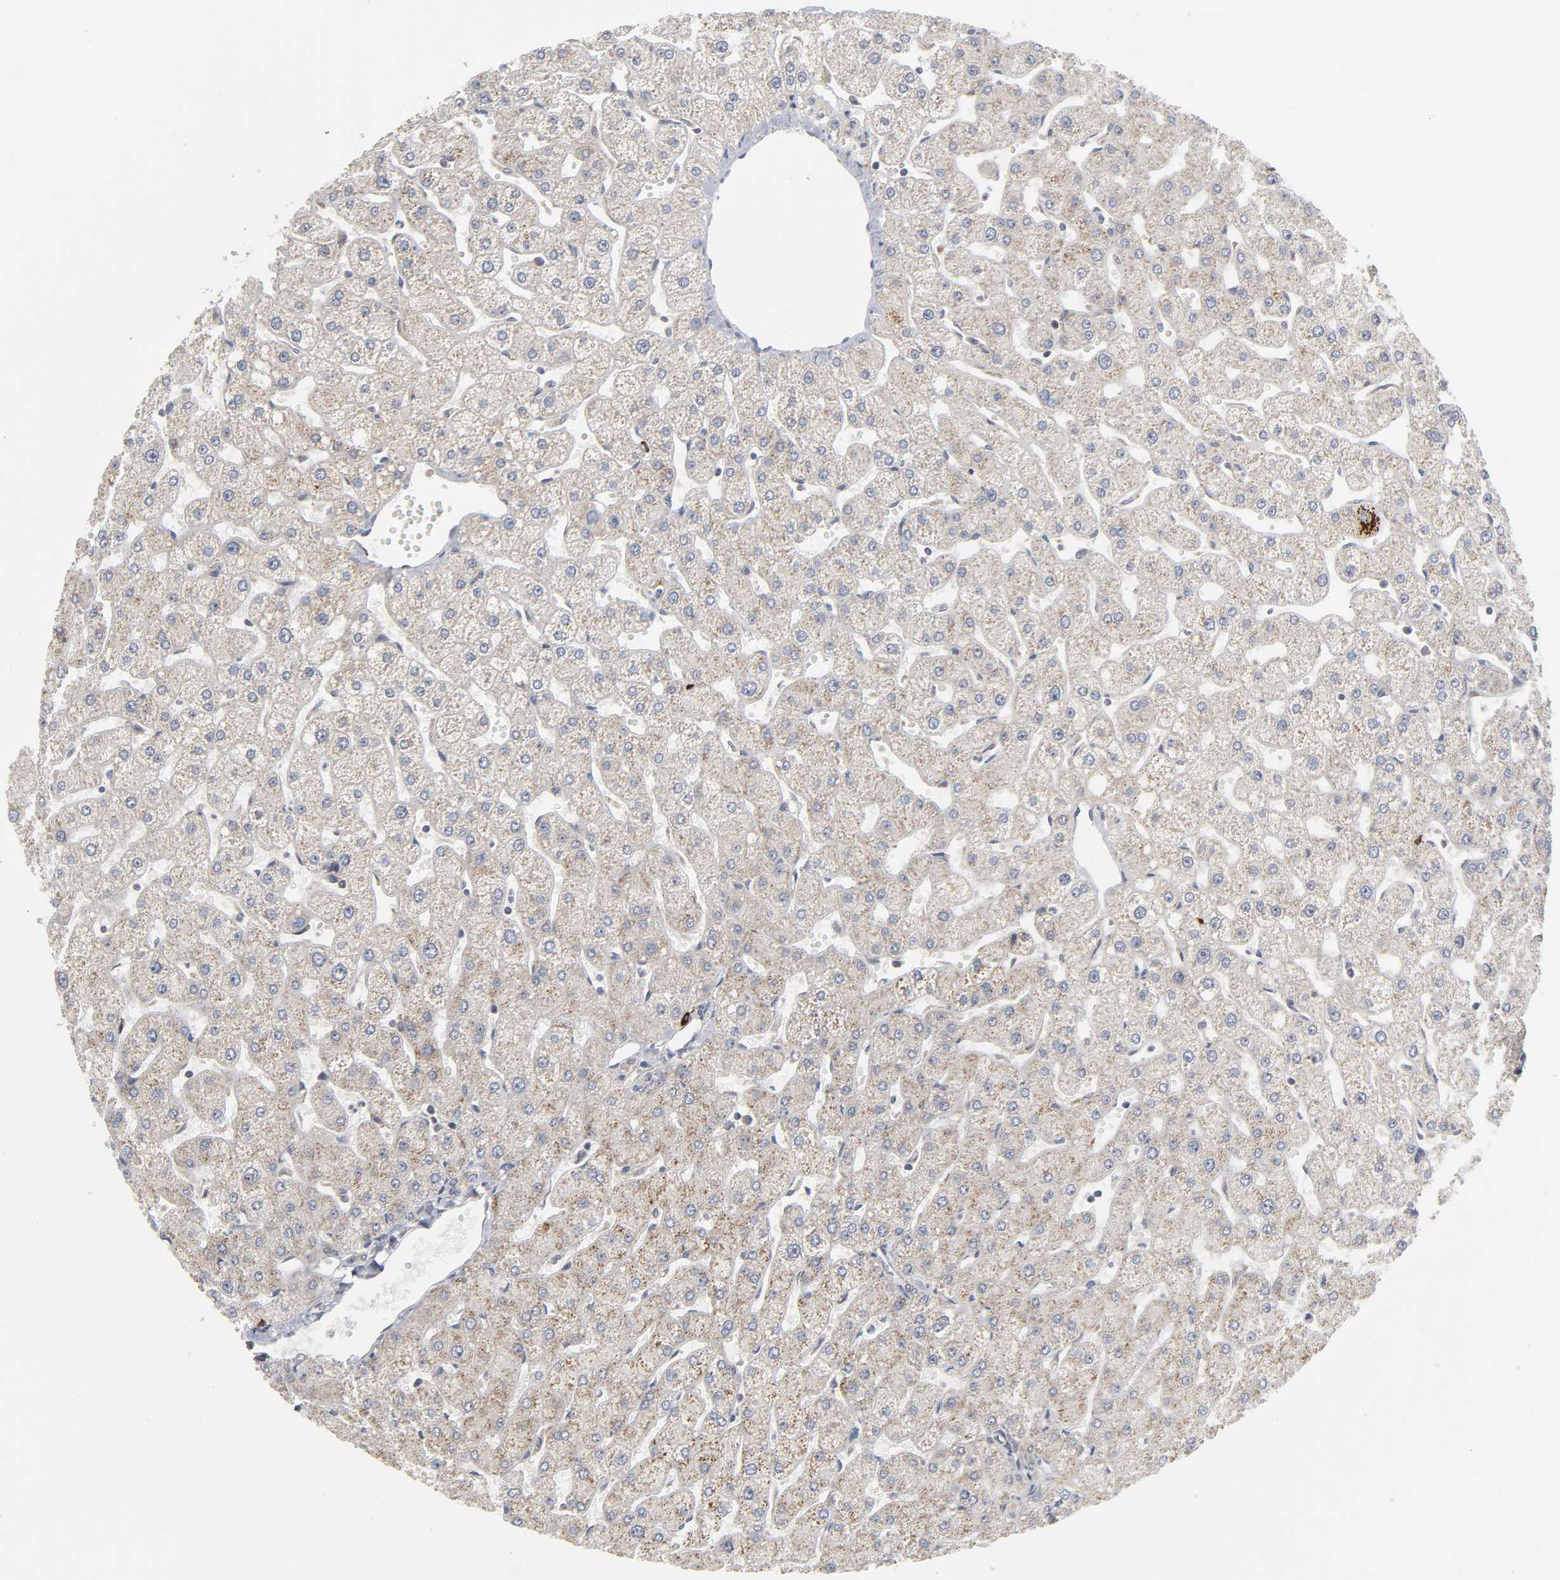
{"staining": {"intensity": "weak", "quantity": ">75%", "location": "cytoplasmic/membranous"}, "tissue": "liver", "cell_type": "Cholangiocytes", "image_type": "normal", "snomed": [{"axis": "morphology", "description": "Normal tissue, NOS"}, {"axis": "topography", "description": "Liver"}], "caption": "Immunohistochemical staining of unremarkable human liver reveals weak cytoplasmic/membranous protein staining in about >75% of cholangiocytes.", "gene": "SLC30A9", "patient": {"sex": "male", "age": 67}}